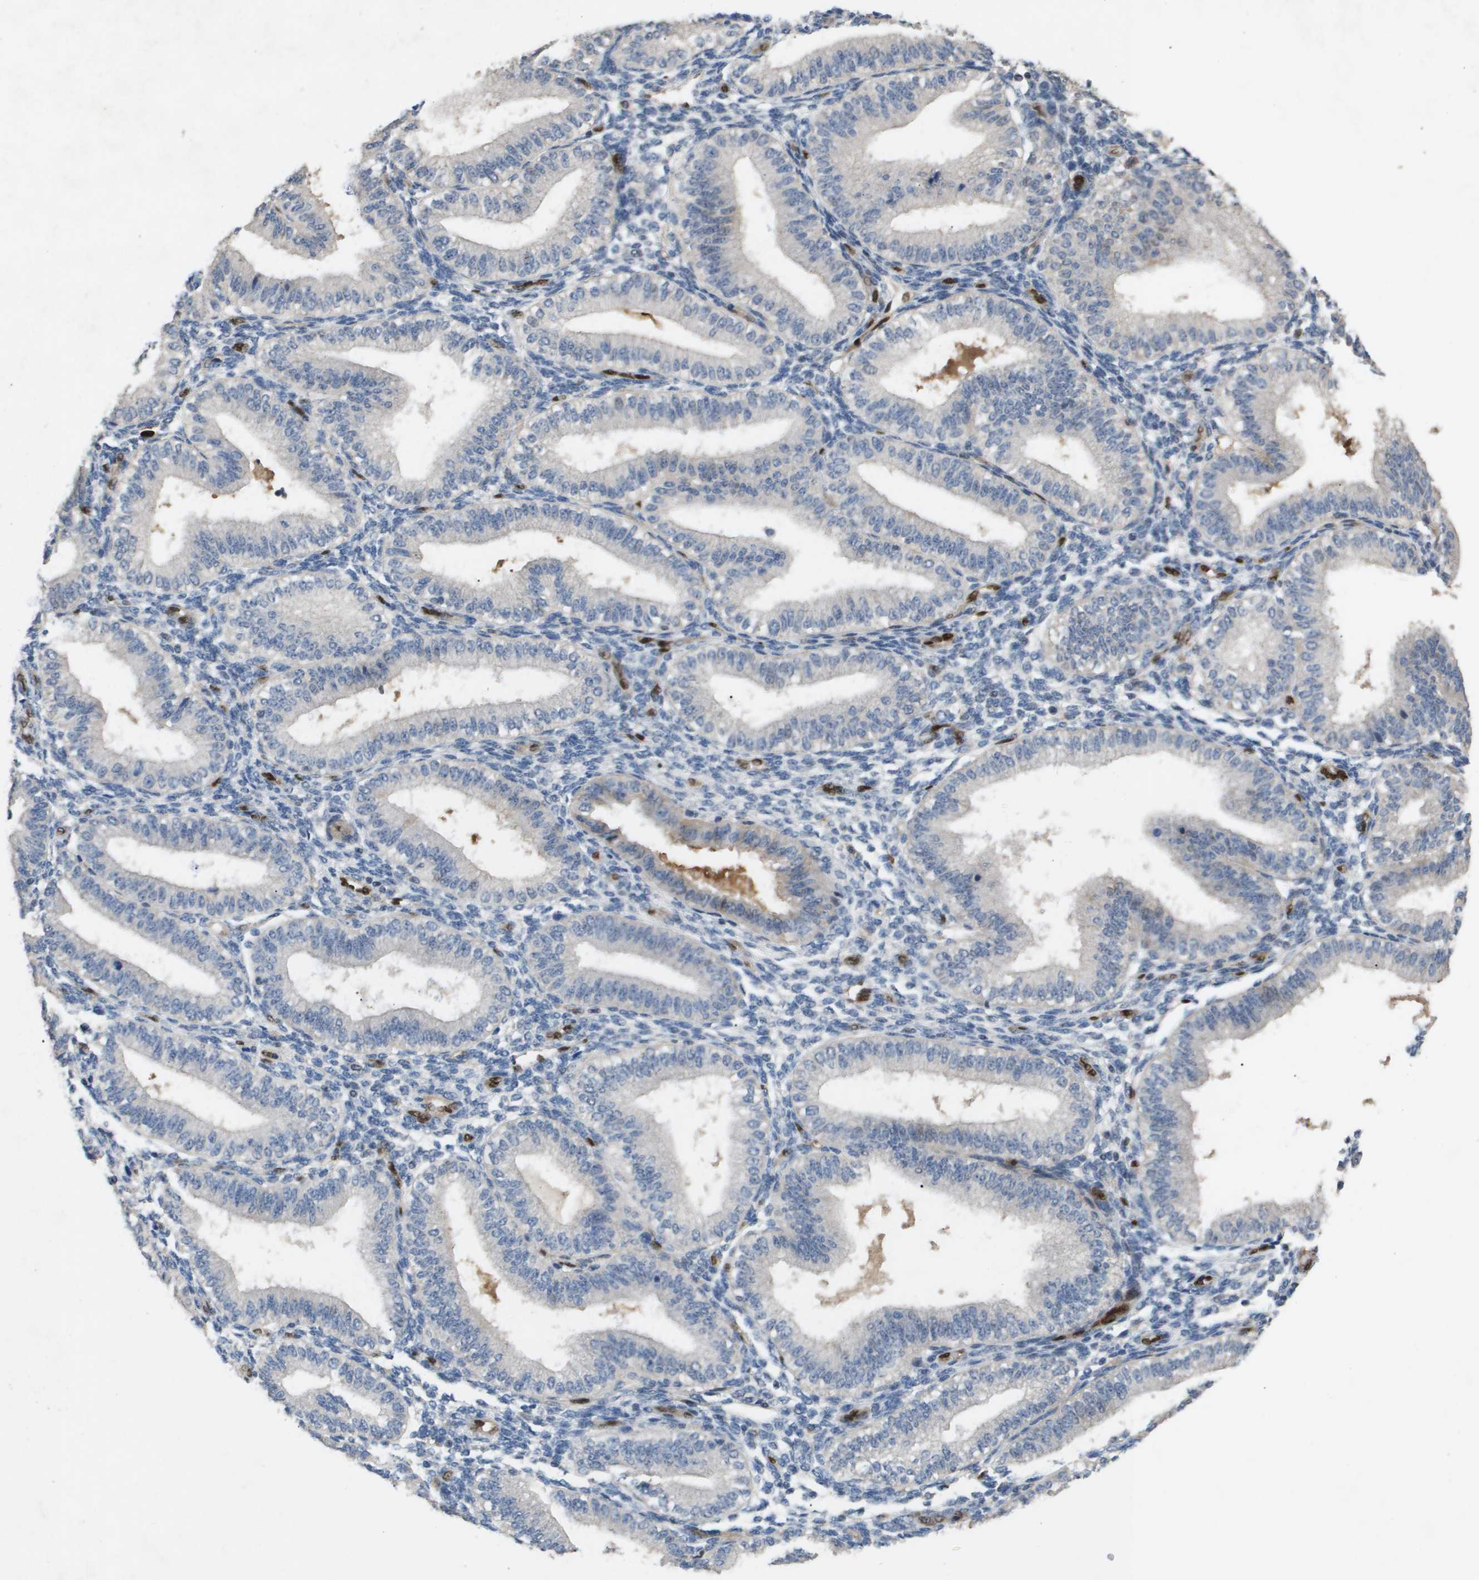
{"staining": {"intensity": "weak", "quantity": "25%-75%", "location": "cytoplasmic/membranous"}, "tissue": "endometrium", "cell_type": "Cells in endometrial stroma", "image_type": "normal", "snomed": [{"axis": "morphology", "description": "Normal tissue, NOS"}, {"axis": "topography", "description": "Endometrium"}], "caption": "Immunohistochemical staining of benign human endometrium displays weak cytoplasmic/membranous protein expression in about 25%-75% of cells in endometrial stroma.", "gene": "ERG", "patient": {"sex": "female", "age": 39}}